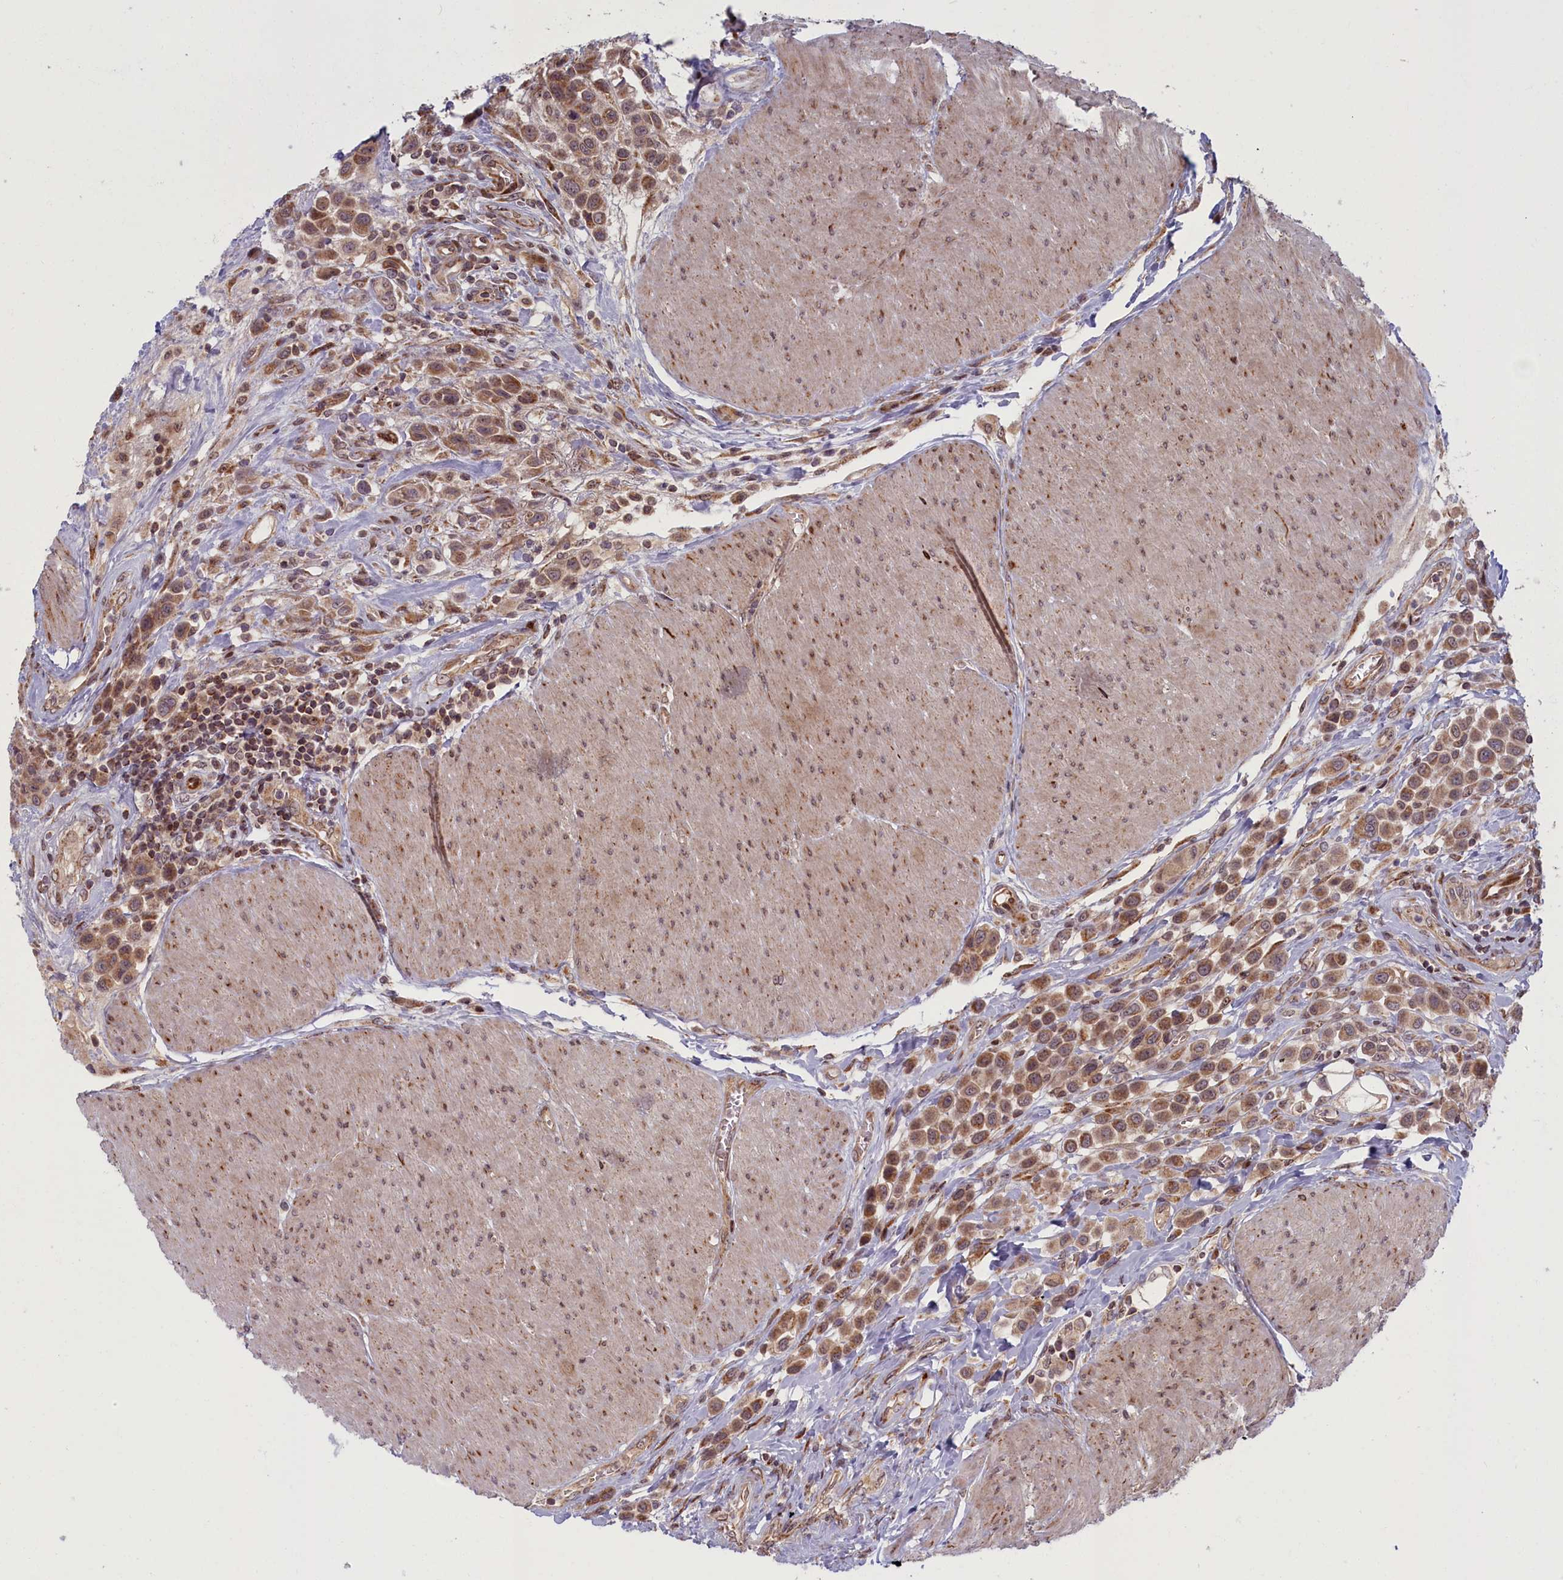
{"staining": {"intensity": "moderate", "quantity": ">75%", "location": "cytoplasmic/membranous,nuclear"}, "tissue": "urothelial cancer", "cell_type": "Tumor cells", "image_type": "cancer", "snomed": [{"axis": "morphology", "description": "Urothelial carcinoma, High grade"}, {"axis": "topography", "description": "Urinary bladder"}], "caption": "A brown stain highlights moderate cytoplasmic/membranous and nuclear staining of a protein in human urothelial cancer tumor cells.", "gene": "PLA2G10", "patient": {"sex": "male", "age": 50}}